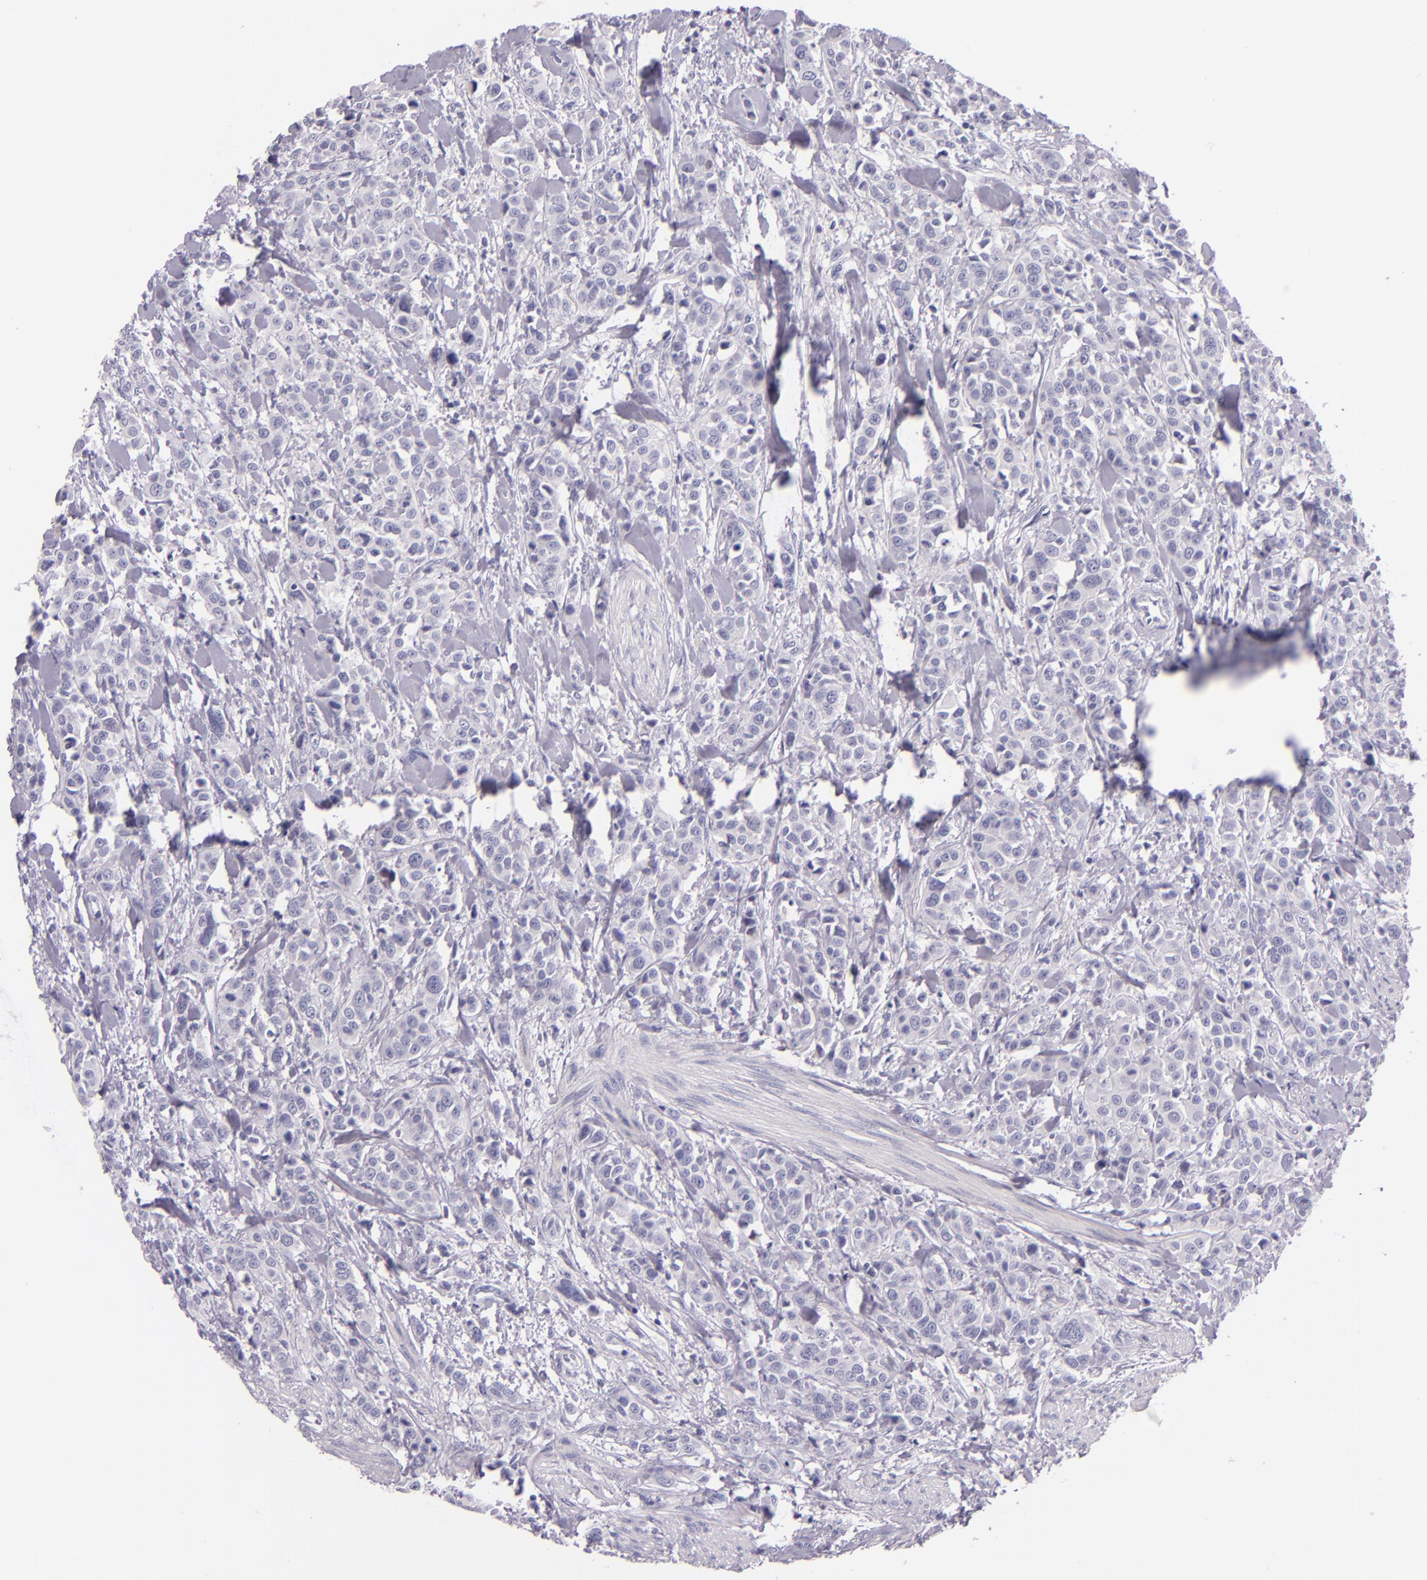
{"staining": {"intensity": "negative", "quantity": "none", "location": "none"}, "tissue": "urothelial cancer", "cell_type": "Tumor cells", "image_type": "cancer", "snomed": [{"axis": "morphology", "description": "Urothelial carcinoma, High grade"}, {"axis": "topography", "description": "Urinary bladder"}], "caption": "An image of human urothelial cancer is negative for staining in tumor cells. (DAB (3,3'-diaminobenzidine) immunohistochemistry, high magnification).", "gene": "HSP90AA1", "patient": {"sex": "male", "age": 56}}